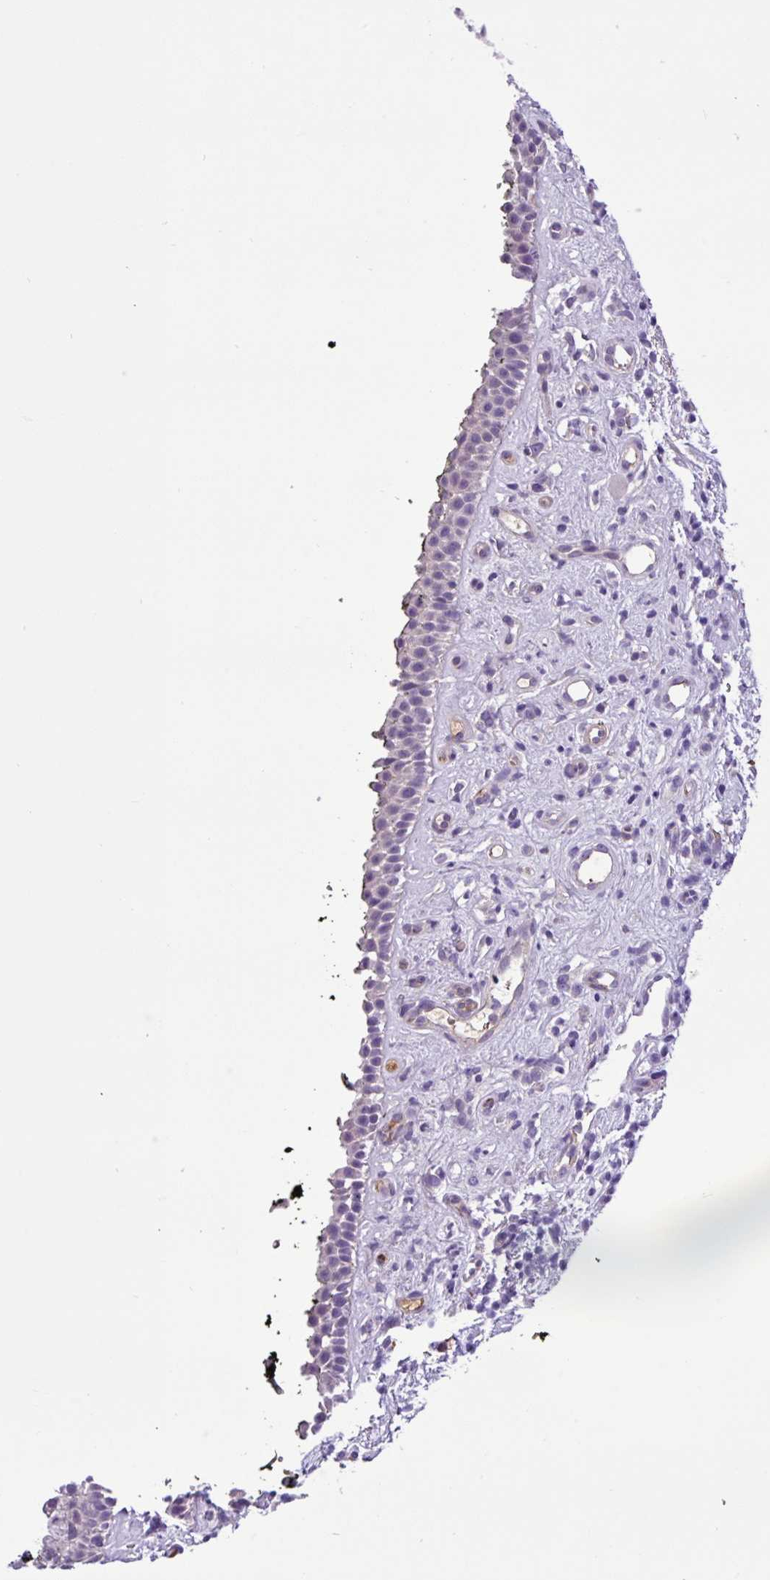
{"staining": {"intensity": "negative", "quantity": "none", "location": "none"}, "tissue": "nasopharynx", "cell_type": "Respiratory epithelial cells", "image_type": "normal", "snomed": [{"axis": "morphology", "description": "Normal tissue, NOS"}, {"axis": "morphology", "description": "Squamous cell carcinoma, NOS"}, {"axis": "topography", "description": "Nasopharynx"}, {"axis": "topography", "description": "Head-Neck"}], "caption": "DAB immunohistochemical staining of unremarkable nasopharynx shows no significant staining in respiratory epithelial cells.", "gene": "C11orf91", "patient": {"sex": "male", "age": 85}}